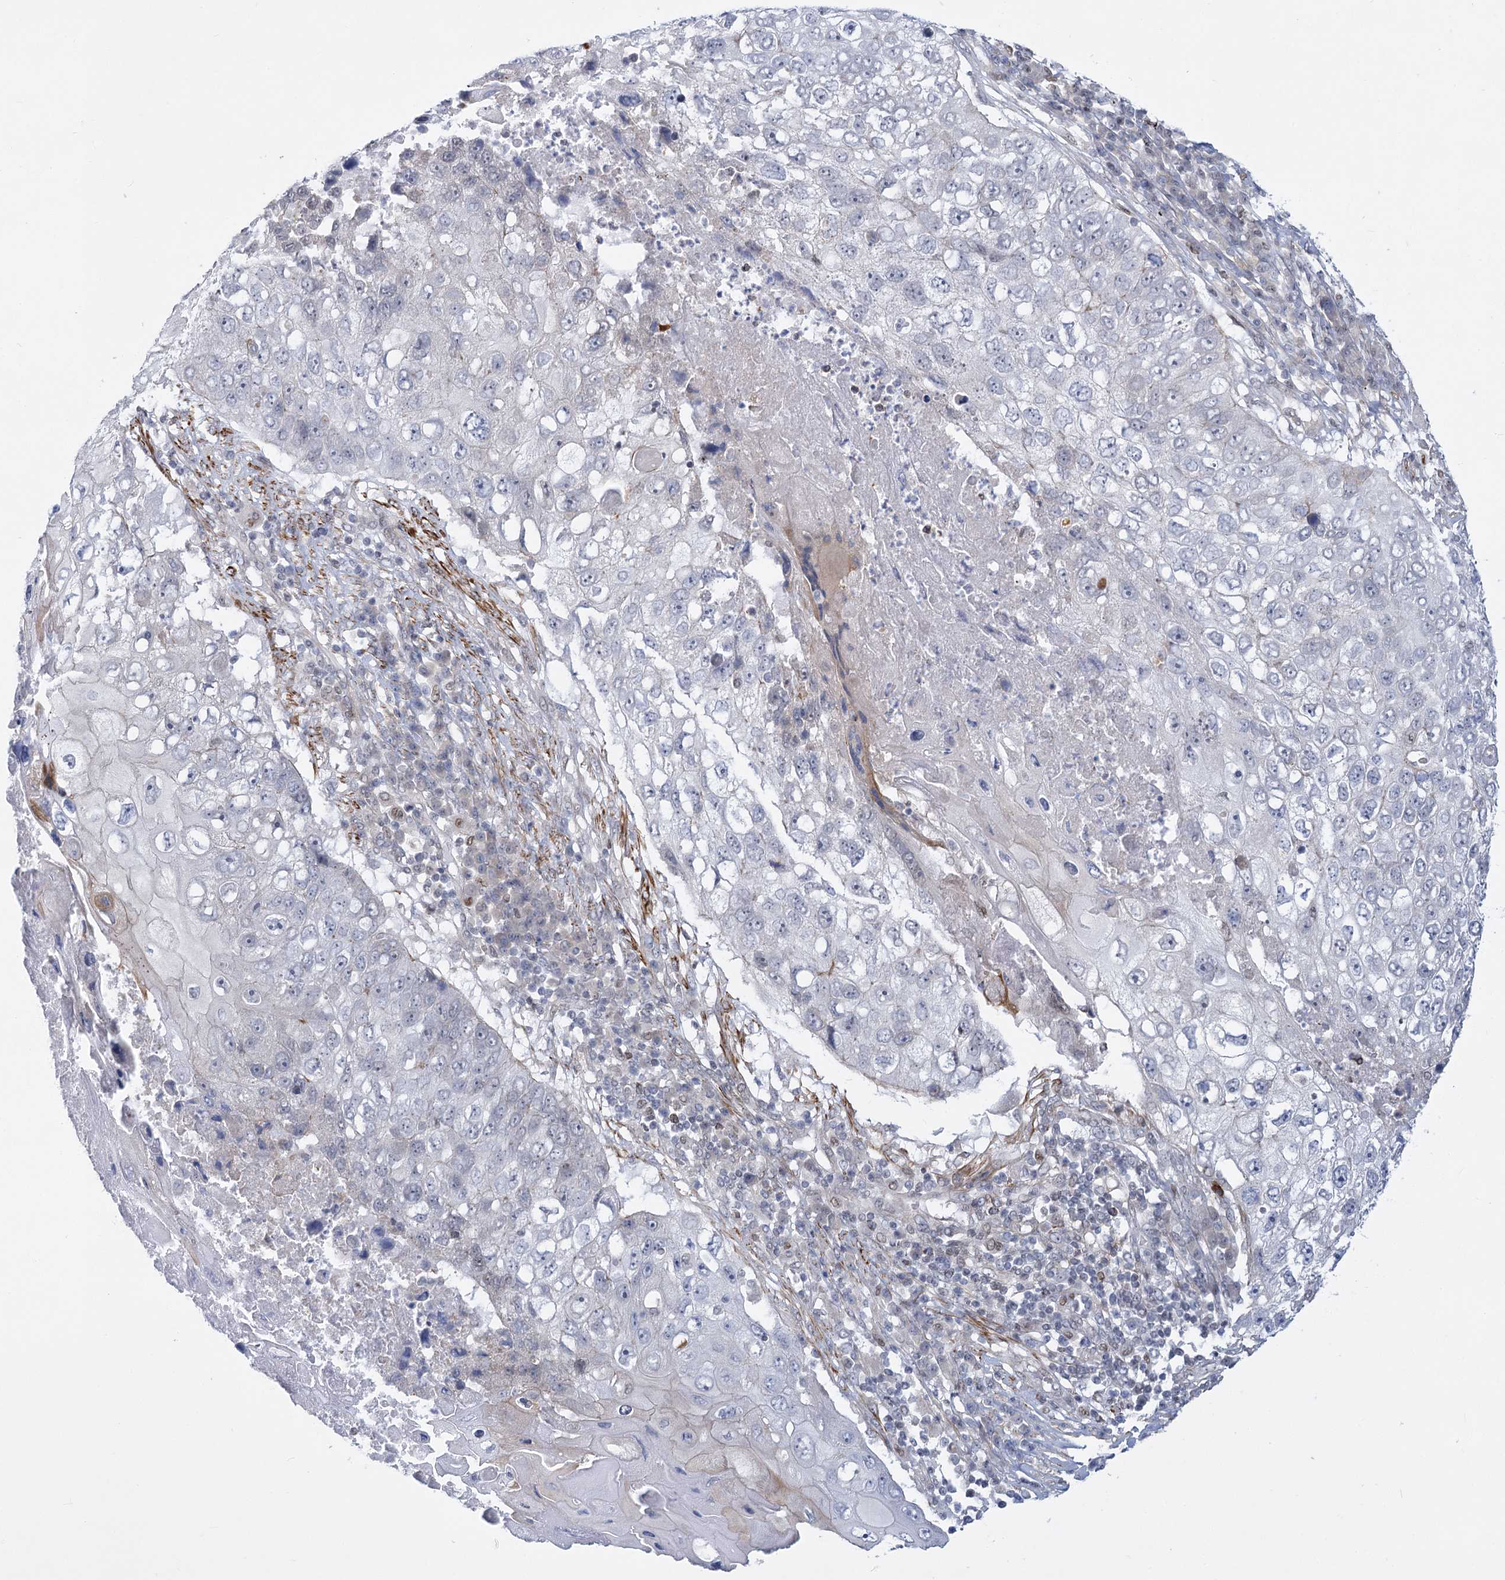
{"staining": {"intensity": "negative", "quantity": "none", "location": "none"}, "tissue": "lung cancer", "cell_type": "Tumor cells", "image_type": "cancer", "snomed": [{"axis": "morphology", "description": "Squamous cell carcinoma, NOS"}, {"axis": "topography", "description": "Lung"}], "caption": "DAB (3,3'-diaminobenzidine) immunohistochemical staining of lung squamous cell carcinoma shows no significant positivity in tumor cells. The staining is performed using DAB (3,3'-diaminobenzidine) brown chromogen with nuclei counter-stained in using hematoxylin.", "gene": "ARSI", "patient": {"sex": "male", "age": 61}}